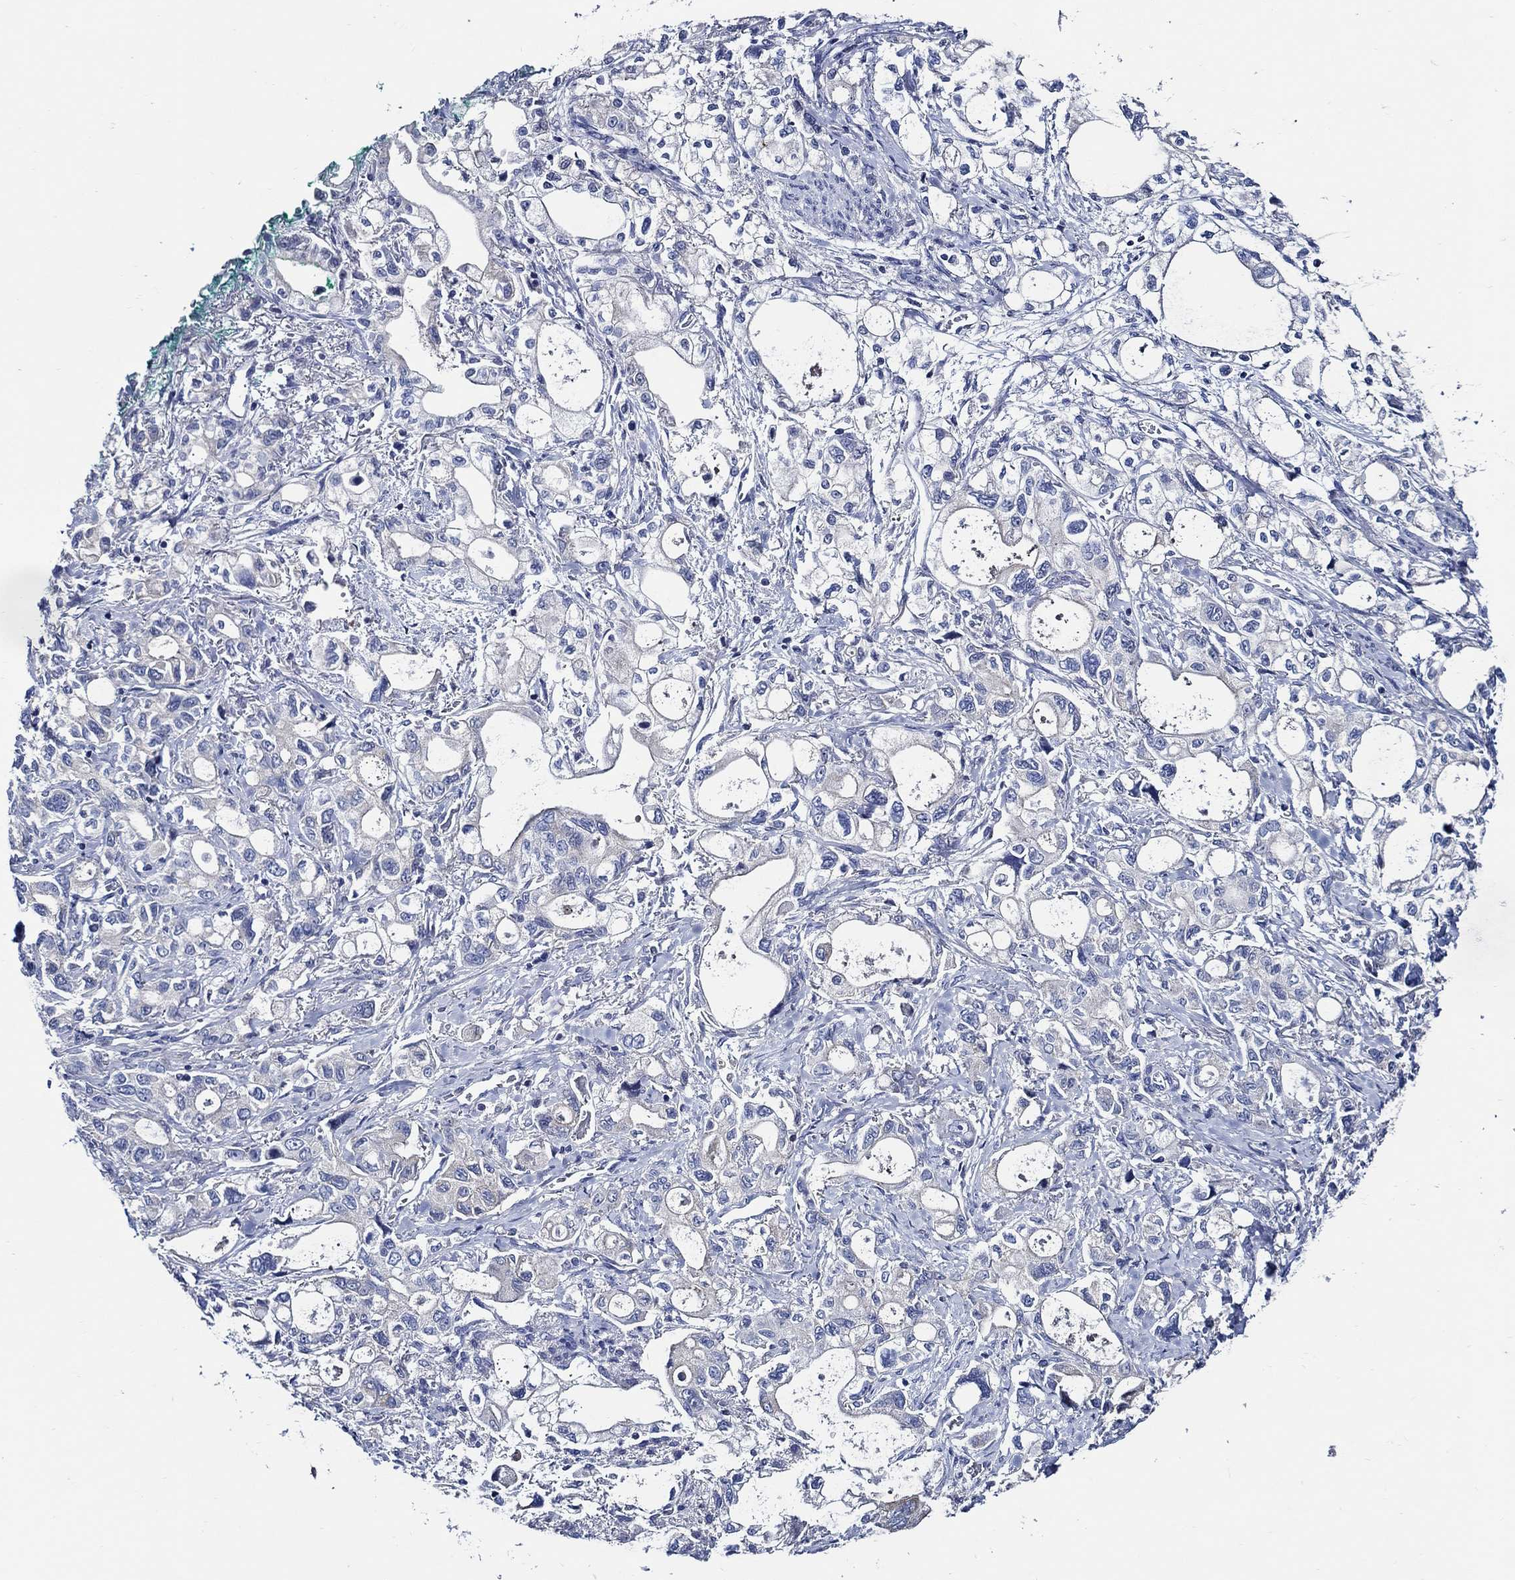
{"staining": {"intensity": "negative", "quantity": "none", "location": "none"}, "tissue": "stomach cancer", "cell_type": "Tumor cells", "image_type": "cancer", "snomed": [{"axis": "morphology", "description": "Adenocarcinoma, NOS"}, {"axis": "topography", "description": "Stomach"}], "caption": "Tumor cells show no significant protein staining in stomach adenocarcinoma.", "gene": "SKOR1", "patient": {"sex": "male", "age": 63}}